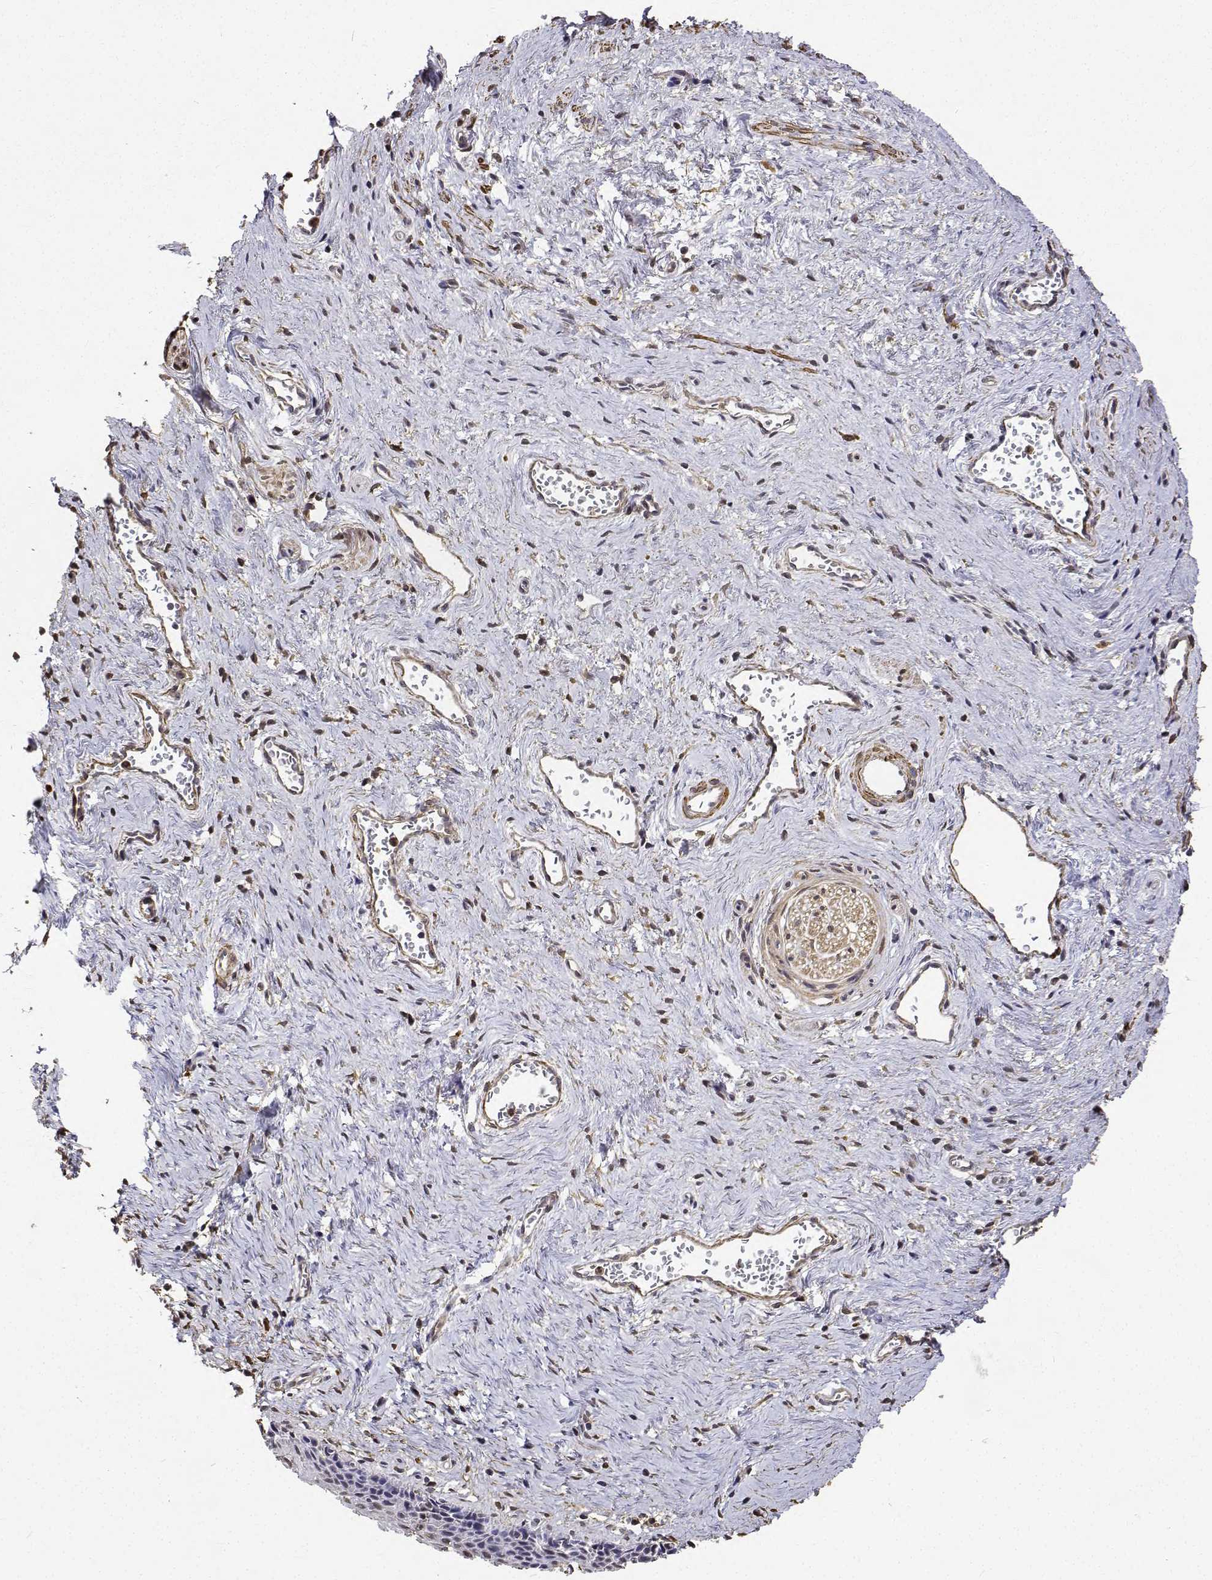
{"staining": {"intensity": "weak", "quantity": "25%-75%", "location": "nuclear"}, "tissue": "vagina", "cell_type": "Squamous epithelial cells", "image_type": "normal", "snomed": [{"axis": "morphology", "description": "Normal tissue, NOS"}, {"axis": "topography", "description": "Vagina"}, {"axis": "topography", "description": "Cervix"}], "caption": "IHC photomicrograph of benign vagina: vagina stained using immunohistochemistry (IHC) demonstrates low levels of weak protein expression localized specifically in the nuclear of squamous epithelial cells, appearing as a nuclear brown color.", "gene": "PCID2", "patient": {"sex": "female", "age": 37}}